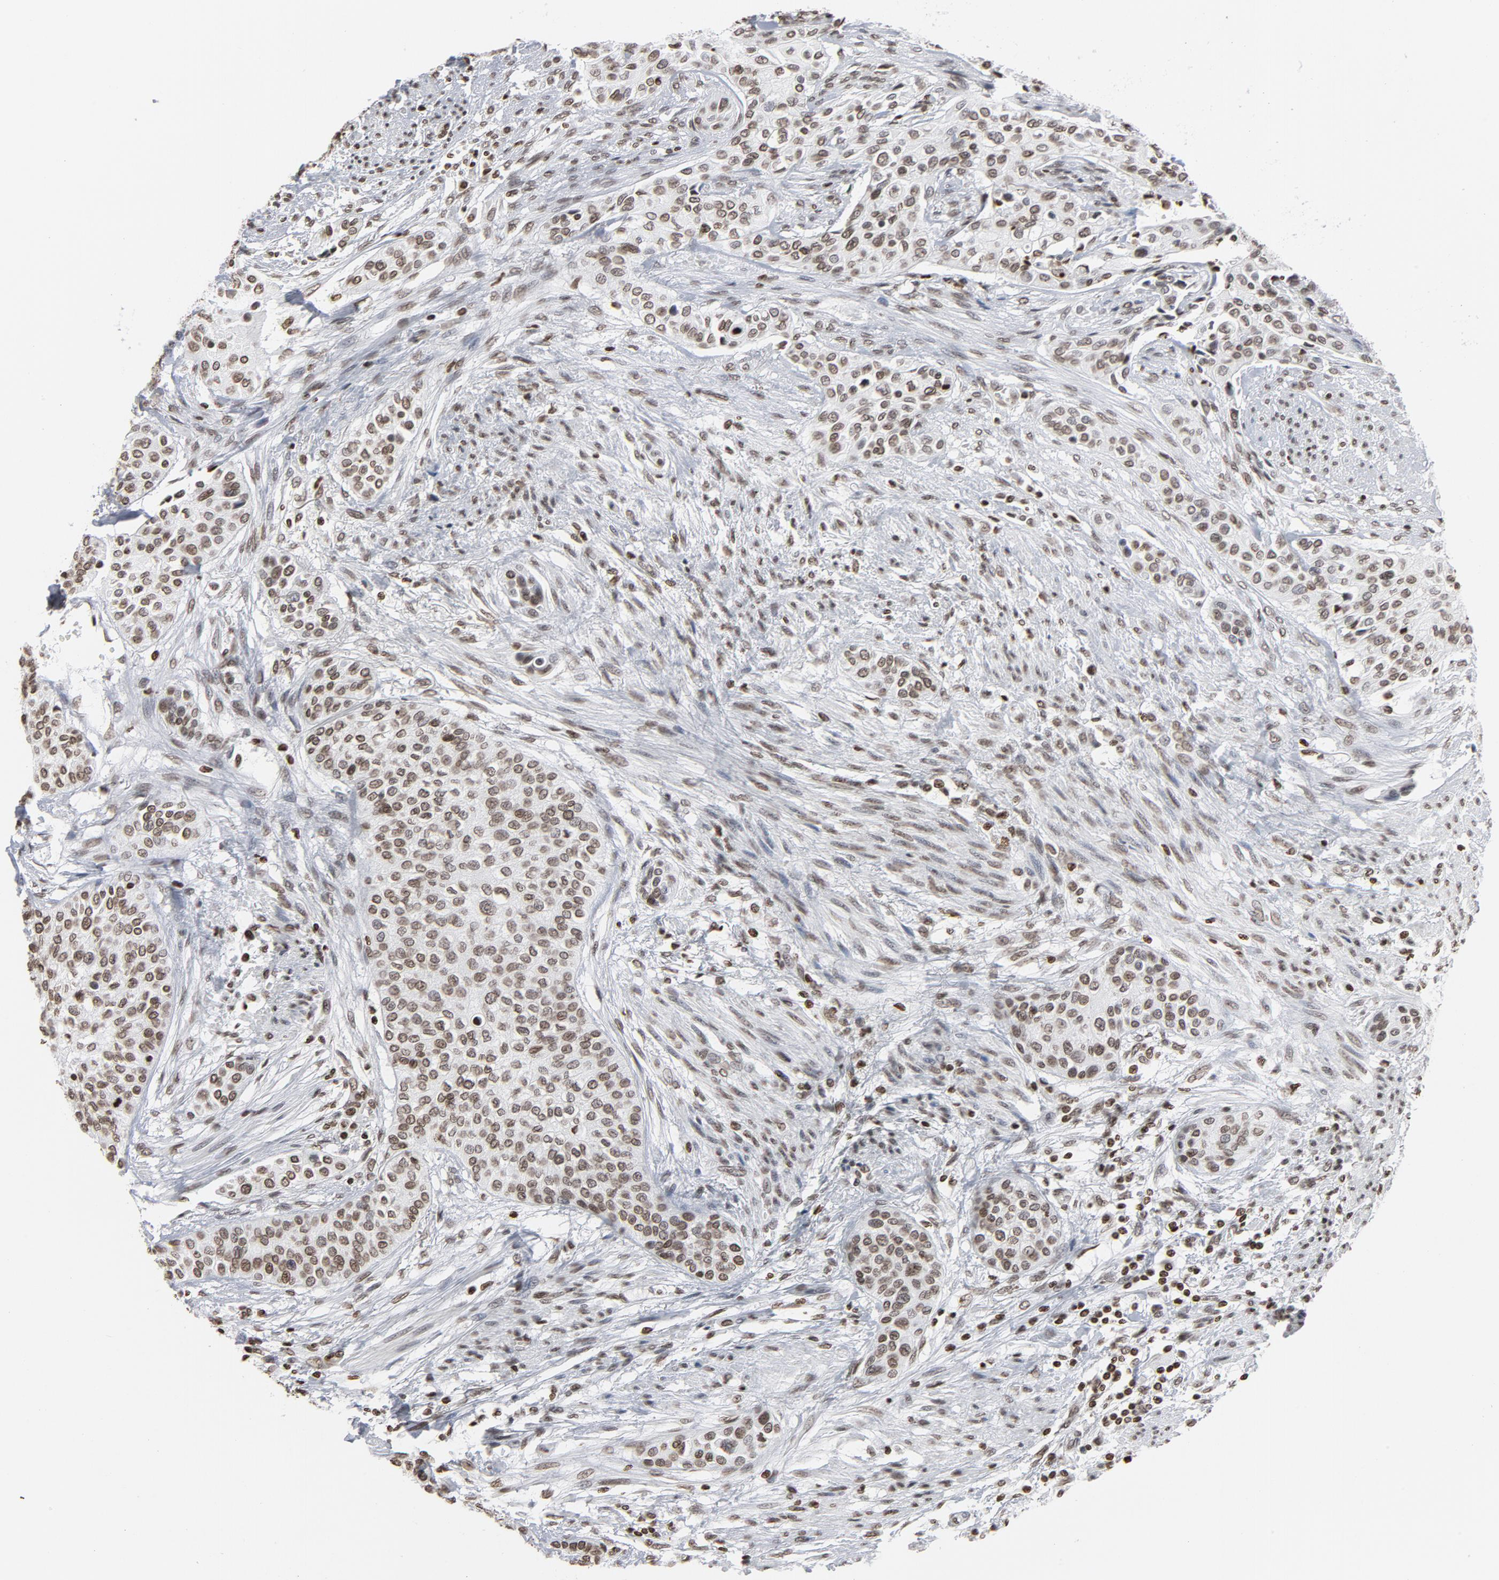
{"staining": {"intensity": "weak", "quantity": ">75%", "location": "nuclear"}, "tissue": "urothelial cancer", "cell_type": "Tumor cells", "image_type": "cancer", "snomed": [{"axis": "morphology", "description": "Urothelial carcinoma, High grade"}, {"axis": "topography", "description": "Urinary bladder"}], "caption": "DAB immunohistochemical staining of human urothelial cancer reveals weak nuclear protein staining in about >75% of tumor cells.", "gene": "H2AC12", "patient": {"sex": "male", "age": 74}}